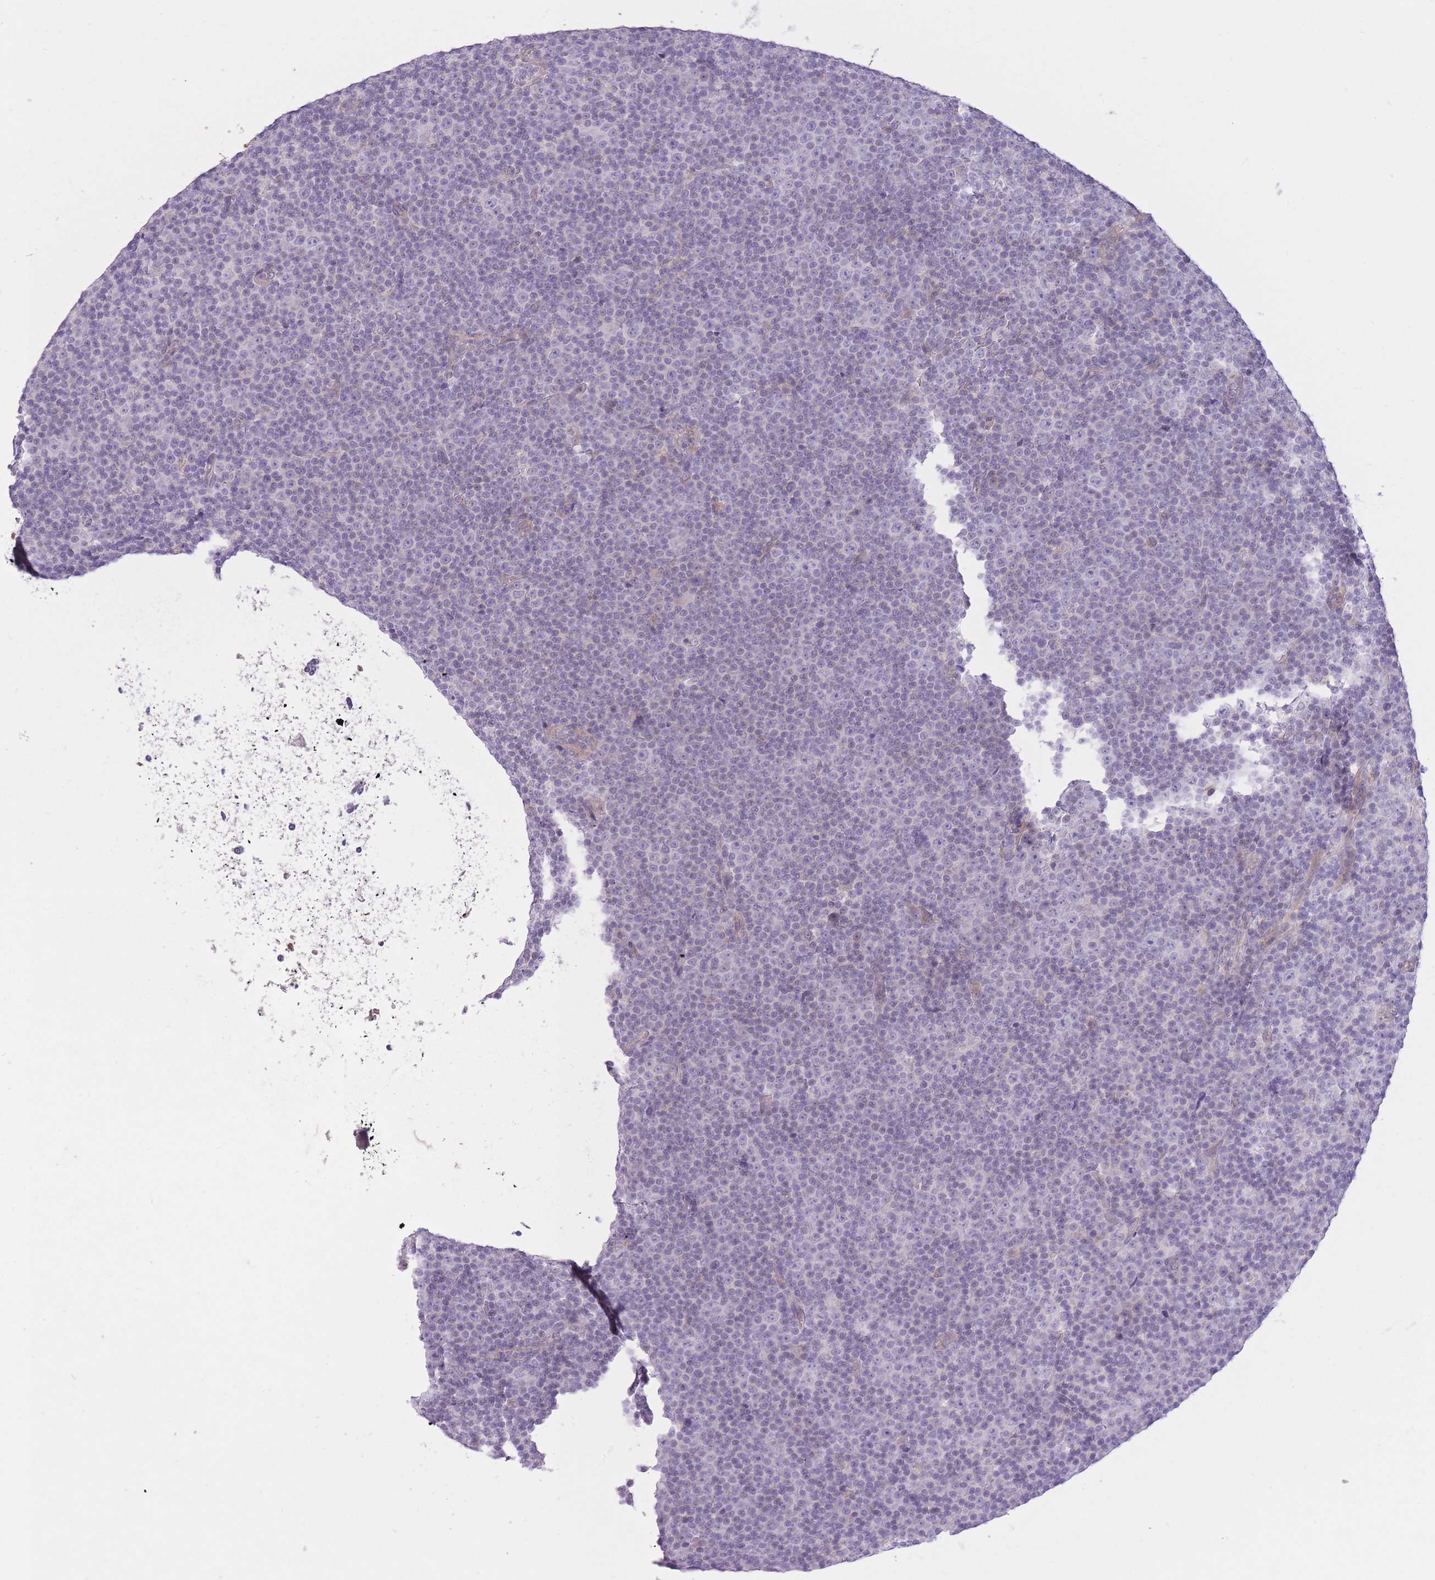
{"staining": {"intensity": "negative", "quantity": "none", "location": "none"}, "tissue": "lymphoma", "cell_type": "Tumor cells", "image_type": "cancer", "snomed": [{"axis": "morphology", "description": "Malignant lymphoma, non-Hodgkin's type, Low grade"}, {"axis": "topography", "description": "Lymph node"}], "caption": "The photomicrograph exhibits no staining of tumor cells in malignant lymphoma, non-Hodgkin's type (low-grade).", "gene": "REV1", "patient": {"sex": "female", "age": 67}}